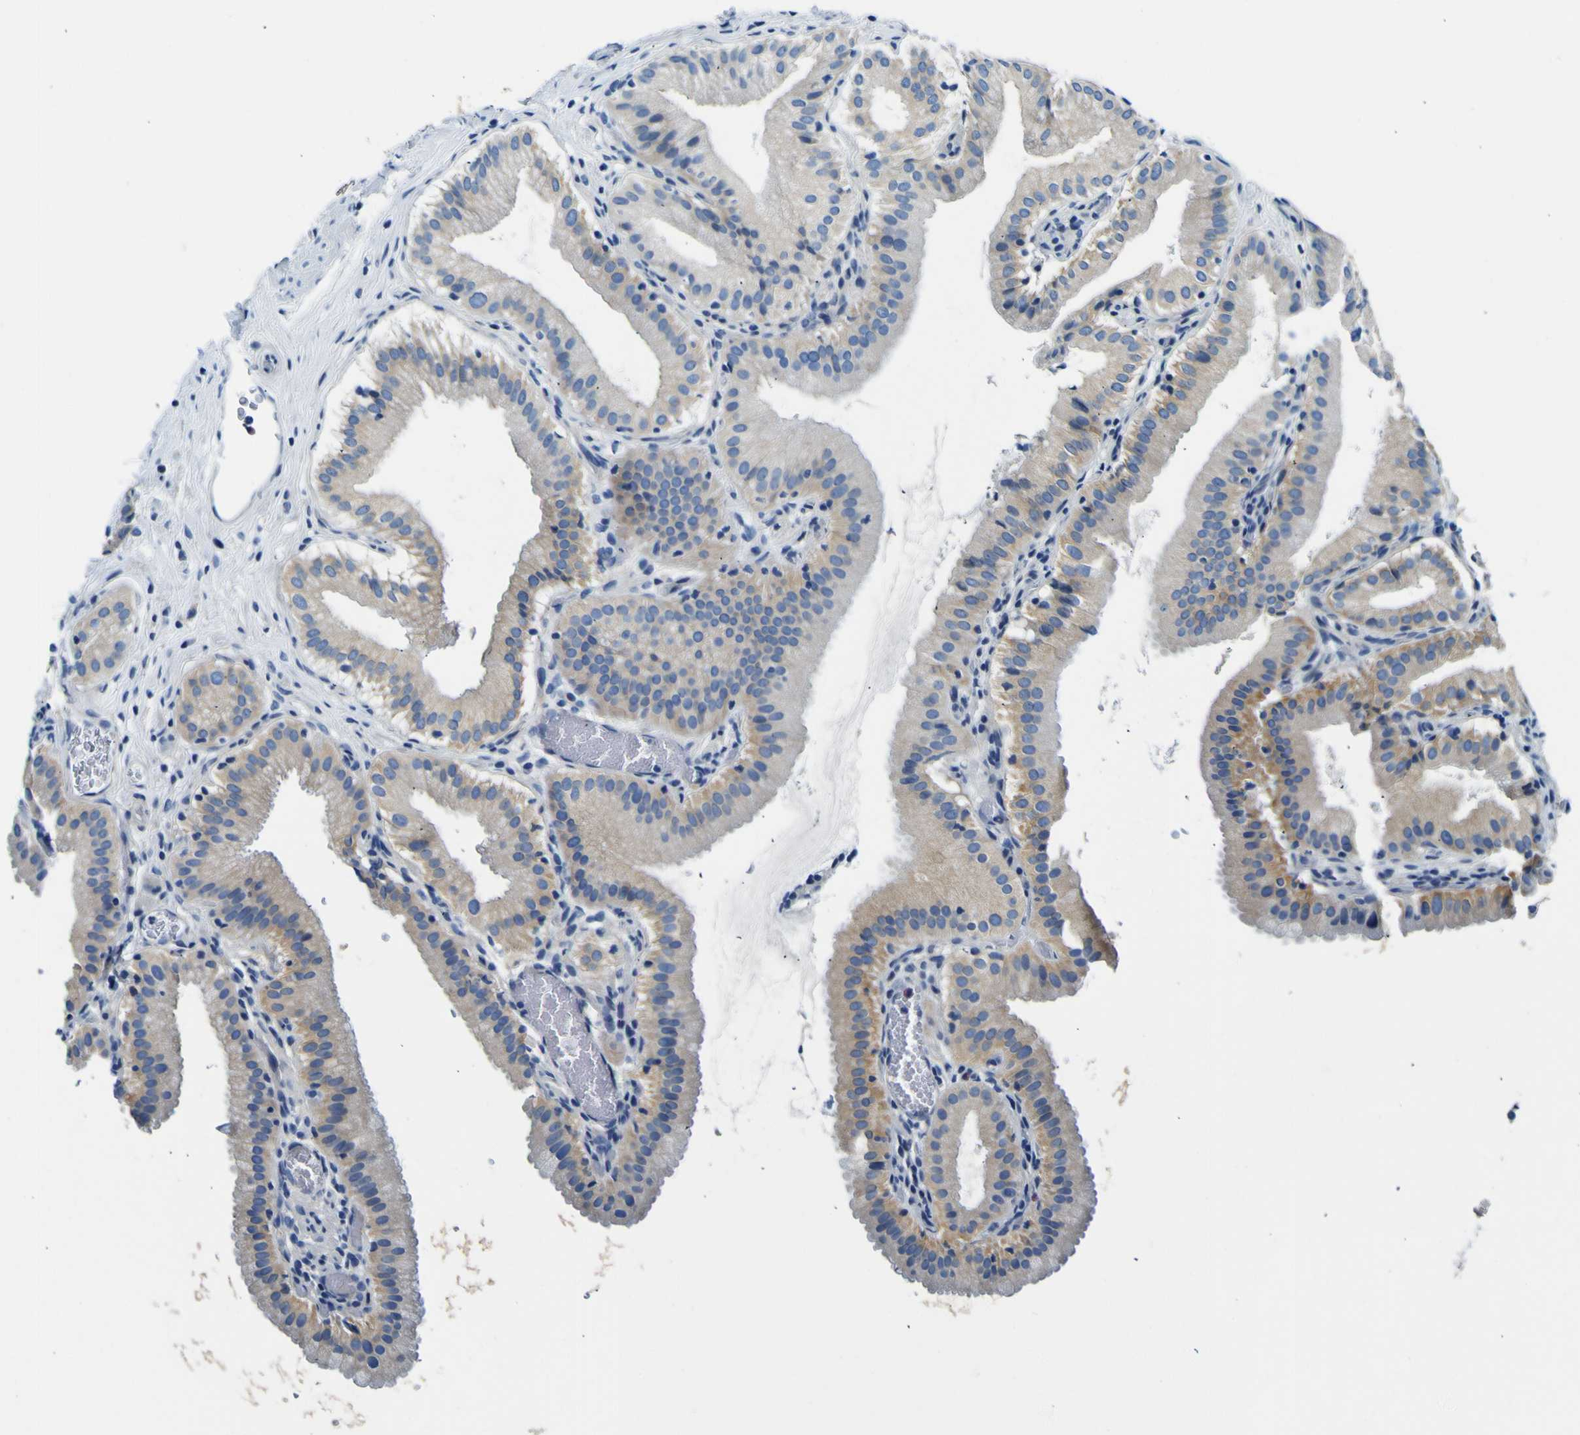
{"staining": {"intensity": "weak", "quantity": "25%-75%", "location": "cytoplasmic/membranous"}, "tissue": "gallbladder", "cell_type": "Glandular cells", "image_type": "normal", "snomed": [{"axis": "morphology", "description": "Normal tissue, NOS"}, {"axis": "topography", "description": "Gallbladder"}], "caption": "A photomicrograph showing weak cytoplasmic/membranous staining in approximately 25%-75% of glandular cells in benign gallbladder, as visualized by brown immunohistochemical staining.", "gene": "ADGRA2", "patient": {"sex": "male", "age": 54}}